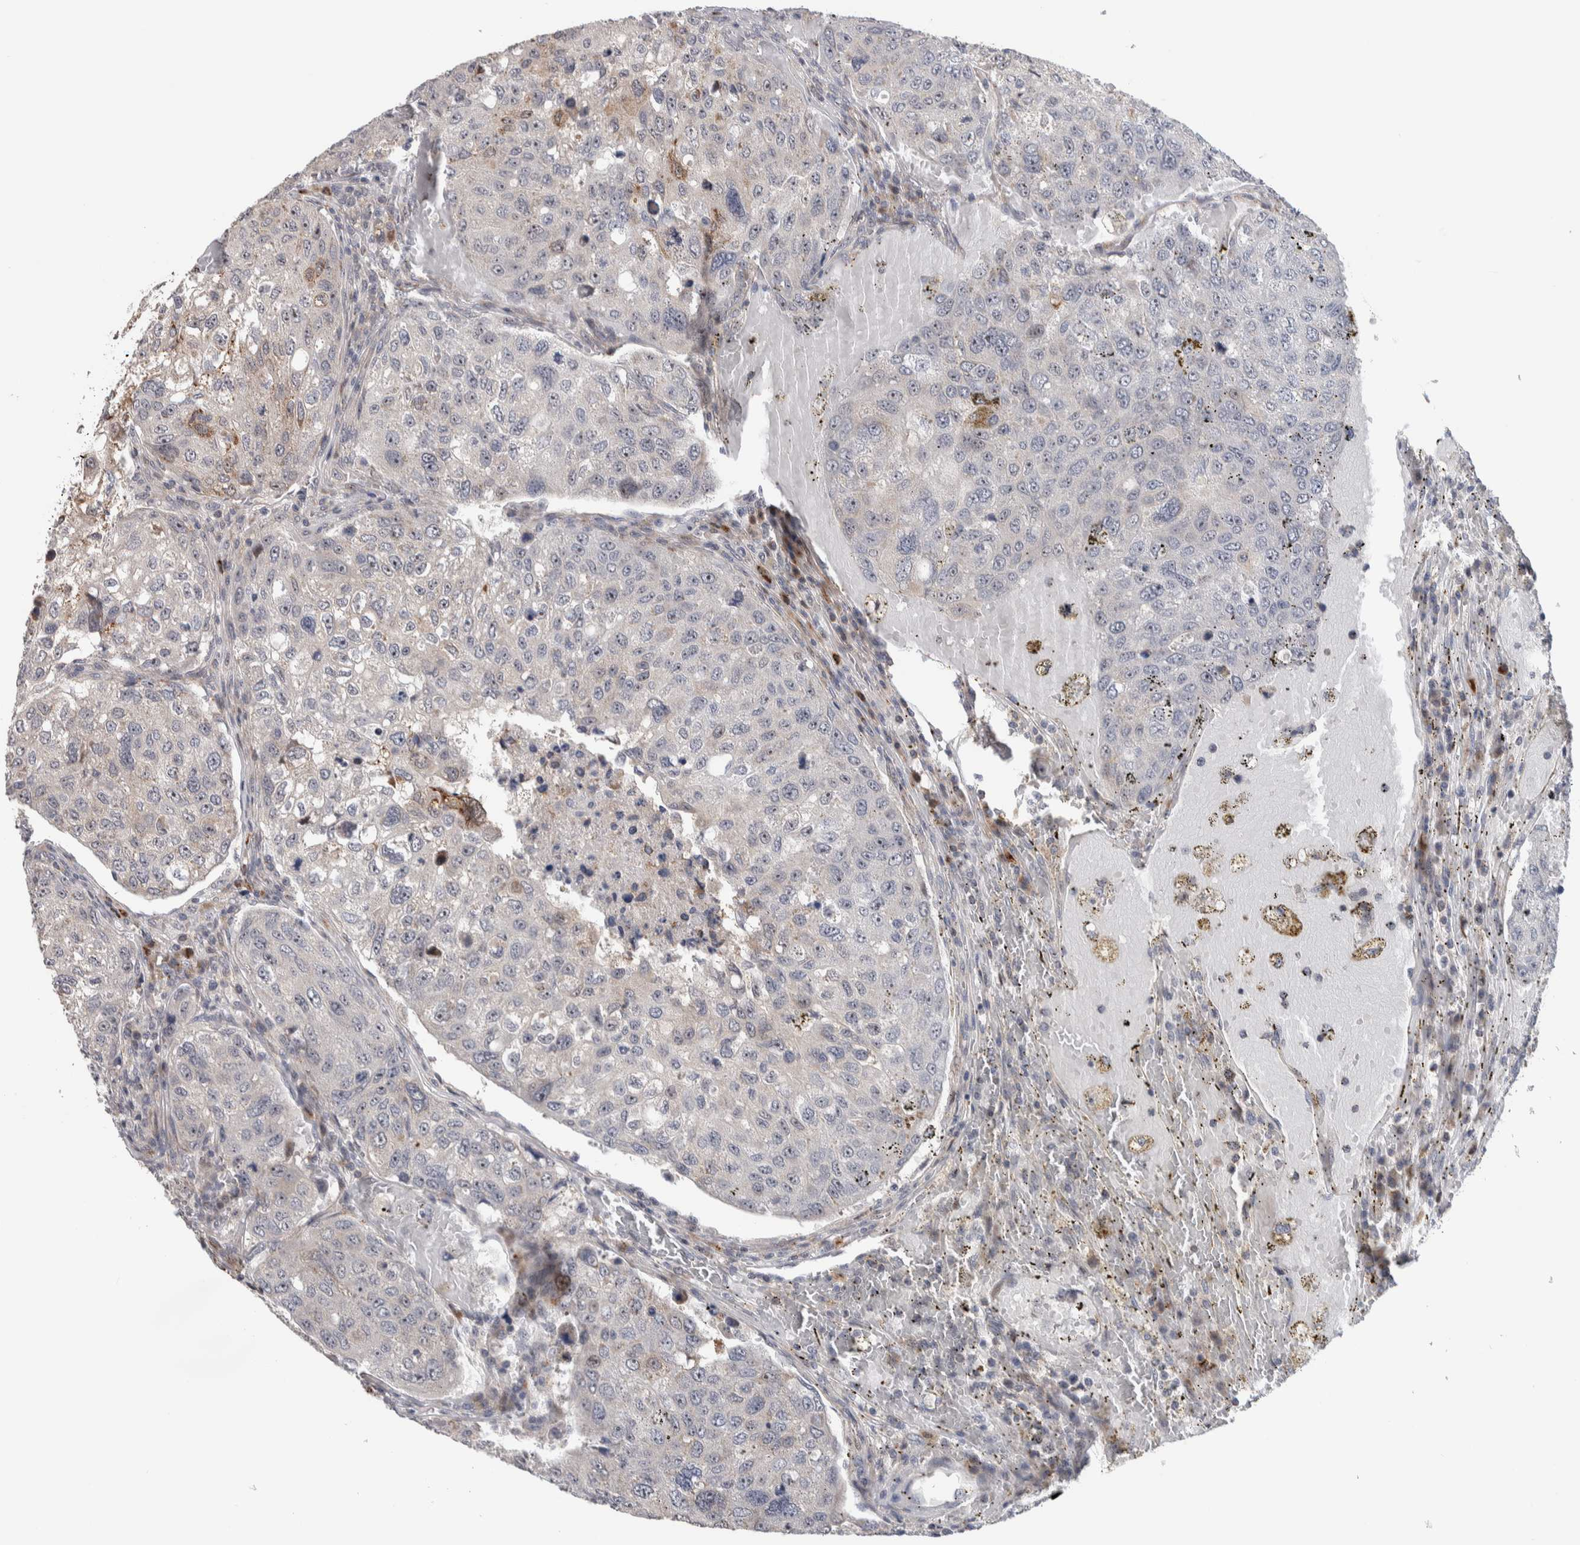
{"staining": {"intensity": "negative", "quantity": "none", "location": "none"}, "tissue": "urothelial cancer", "cell_type": "Tumor cells", "image_type": "cancer", "snomed": [{"axis": "morphology", "description": "Urothelial carcinoma, High grade"}, {"axis": "topography", "description": "Lymph node"}, {"axis": "topography", "description": "Urinary bladder"}], "caption": "A photomicrograph of urothelial cancer stained for a protein reveals no brown staining in tumor cells. (Immunohistochemistry (ihc), brightfield microscopy, high magnification).", "gene": "PRRG4", "patient": {"sex": "male", "age": 51}}